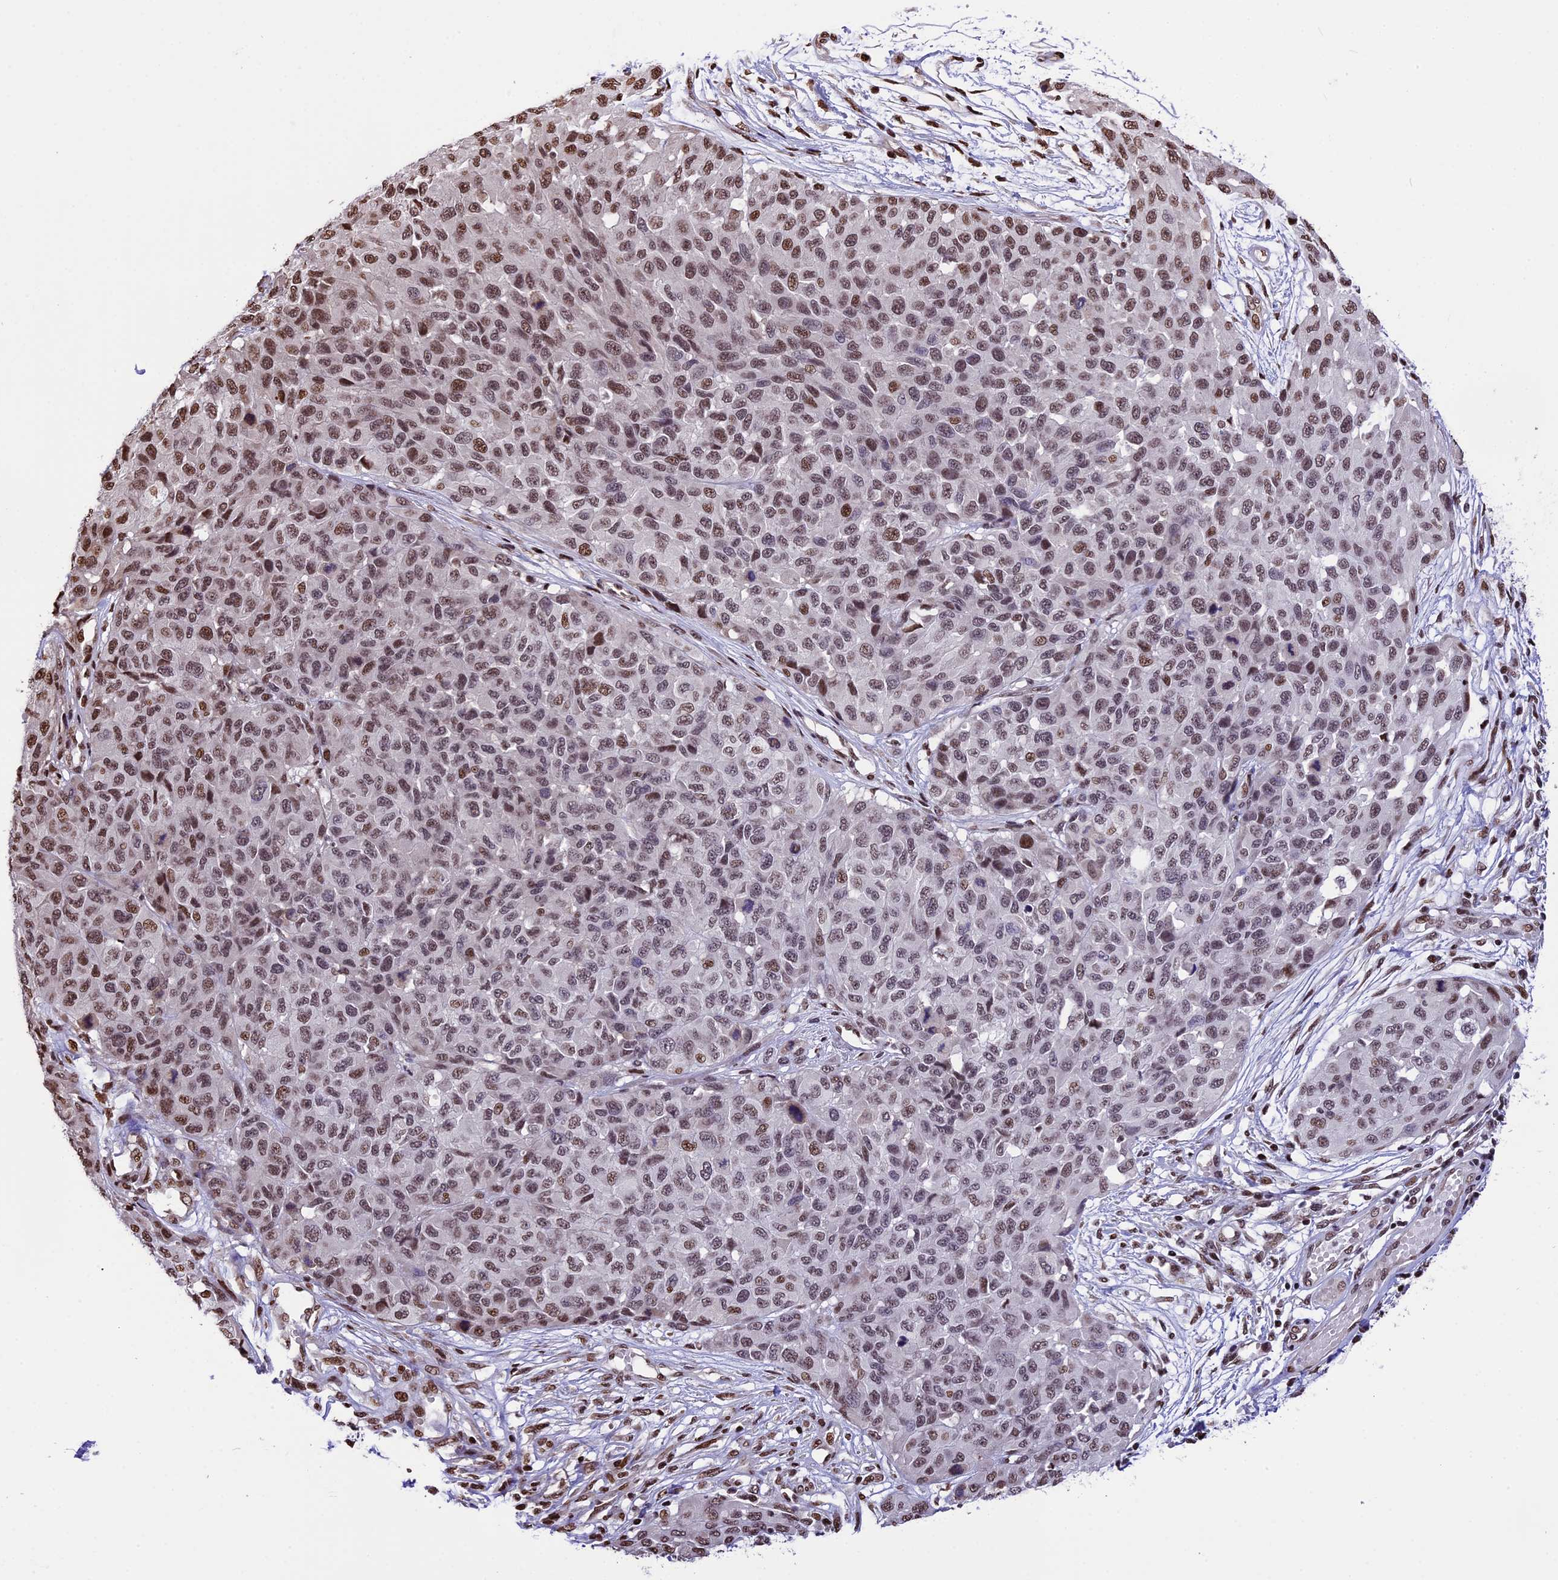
{"staining": {"intensity": "moderate", "quantity": ">75%", "location": "nuclear"}, "tissue": "melanoma", "cell_type": "Tumor cells", "image_type": "cancer", "snomed": [{"axis": "morphology", "description": "Normal tissue, NOS"}, {"axis": "morphology", "description": "Malignant melanoma, NOS"}, {"axis": "topography", "description": "Skin"}], "caption": "Brown immunohistochemical staining in melanoma reveals moderate nuclear positivity in approximately >75% of tumor cells.", "gene": "POLR3E", "patient": {"sex": "male", "age": 62}}